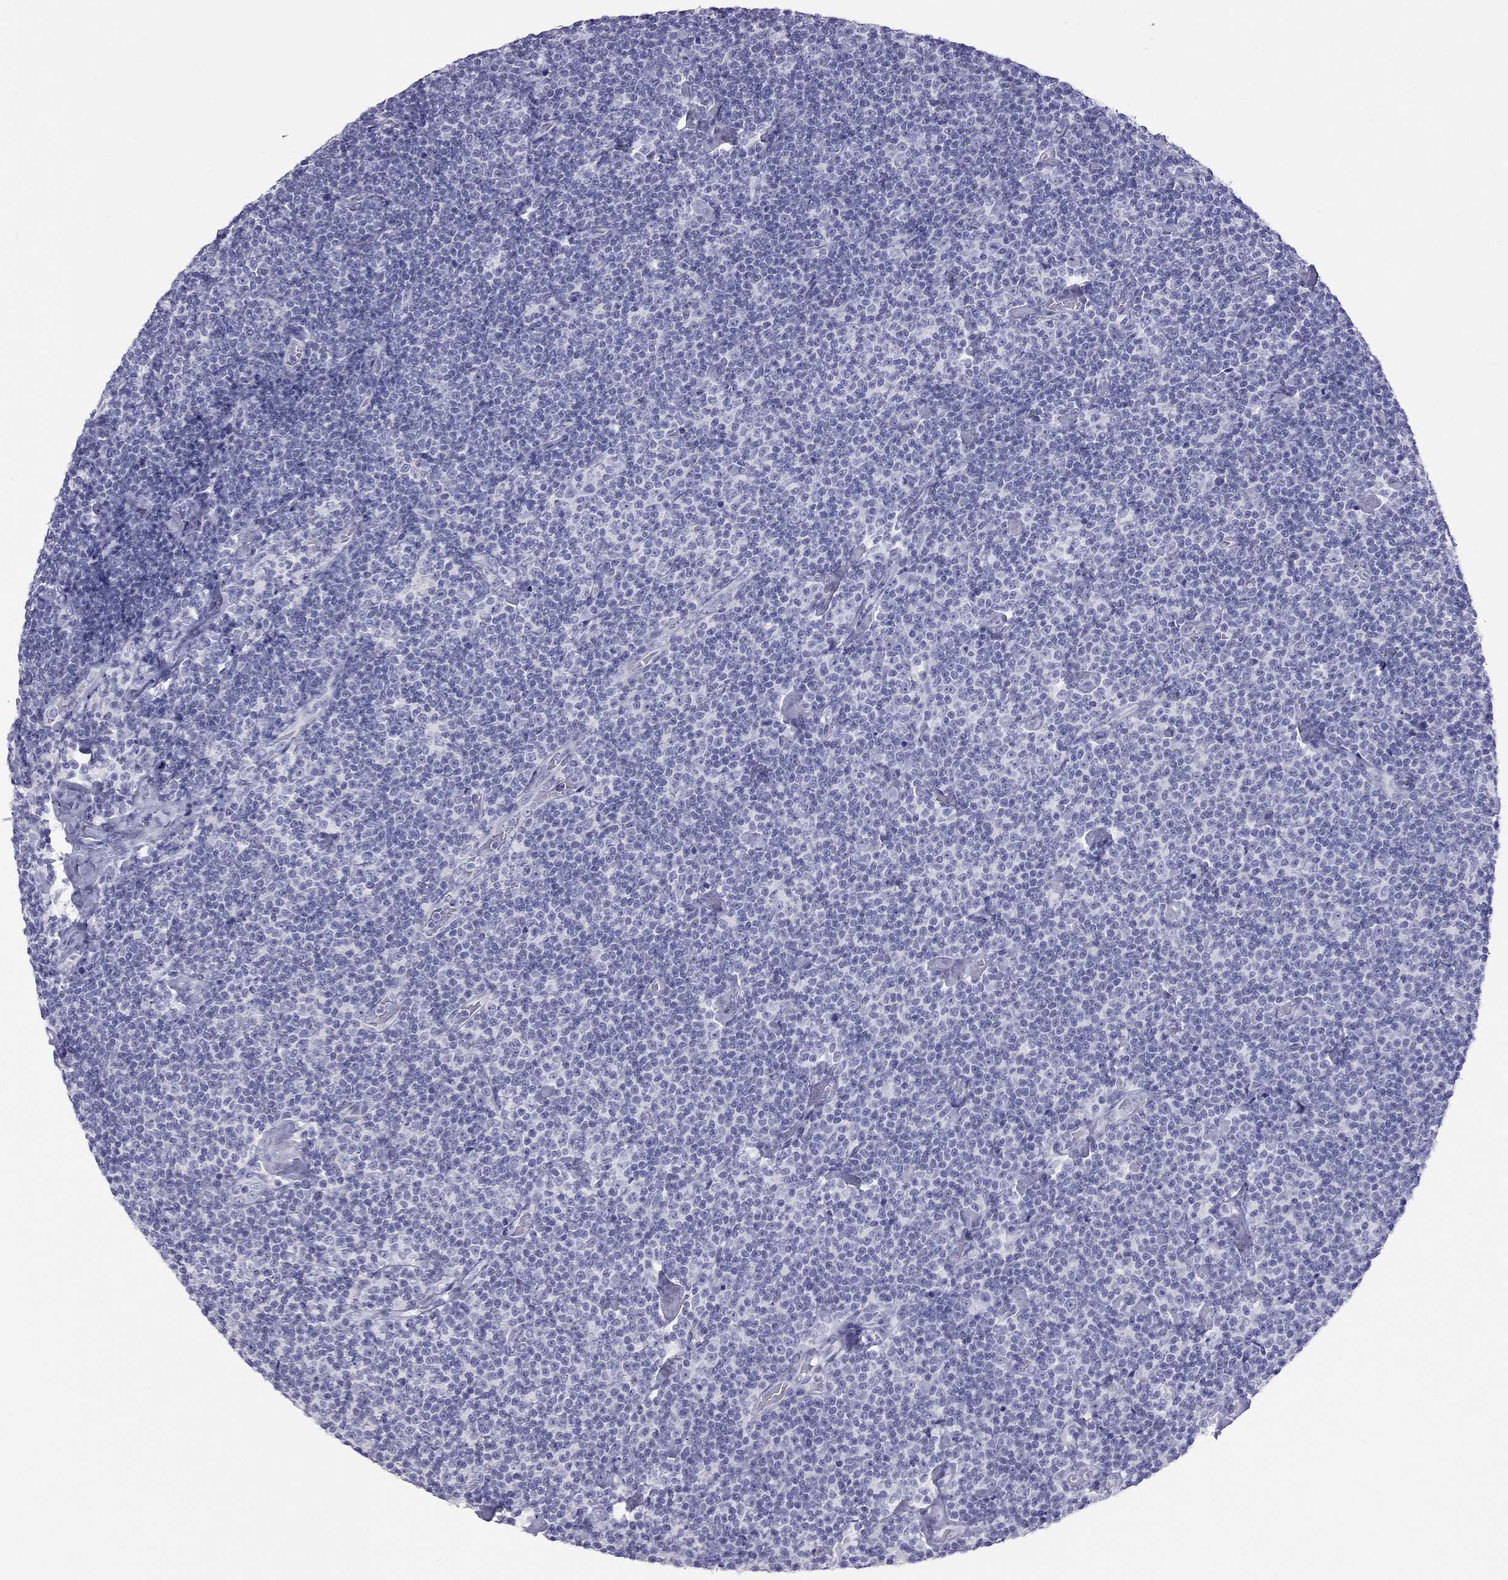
{"staining": {"intensity": "negative", "quantity": "none", "location": "none"}, "tissue": "lymphoma", "cell_type": "Tumor cells", "image_type": "cancer", "snomed": [{"axis": "morphology", "description": "Malignant lymphoma, non-Hodgkin's type, Low grade"}, {"axis": "topography", "description": "Lymph node"}], "caption": "Tumor cells show no significant expression in lymphoma. (DAB (3,3'-diaminobenzidine) immunohistochemistry visualized using brightfield microscopy, high magnification).", "gene": "STAG3", "patient": {"sex": "male", "age": 81}}